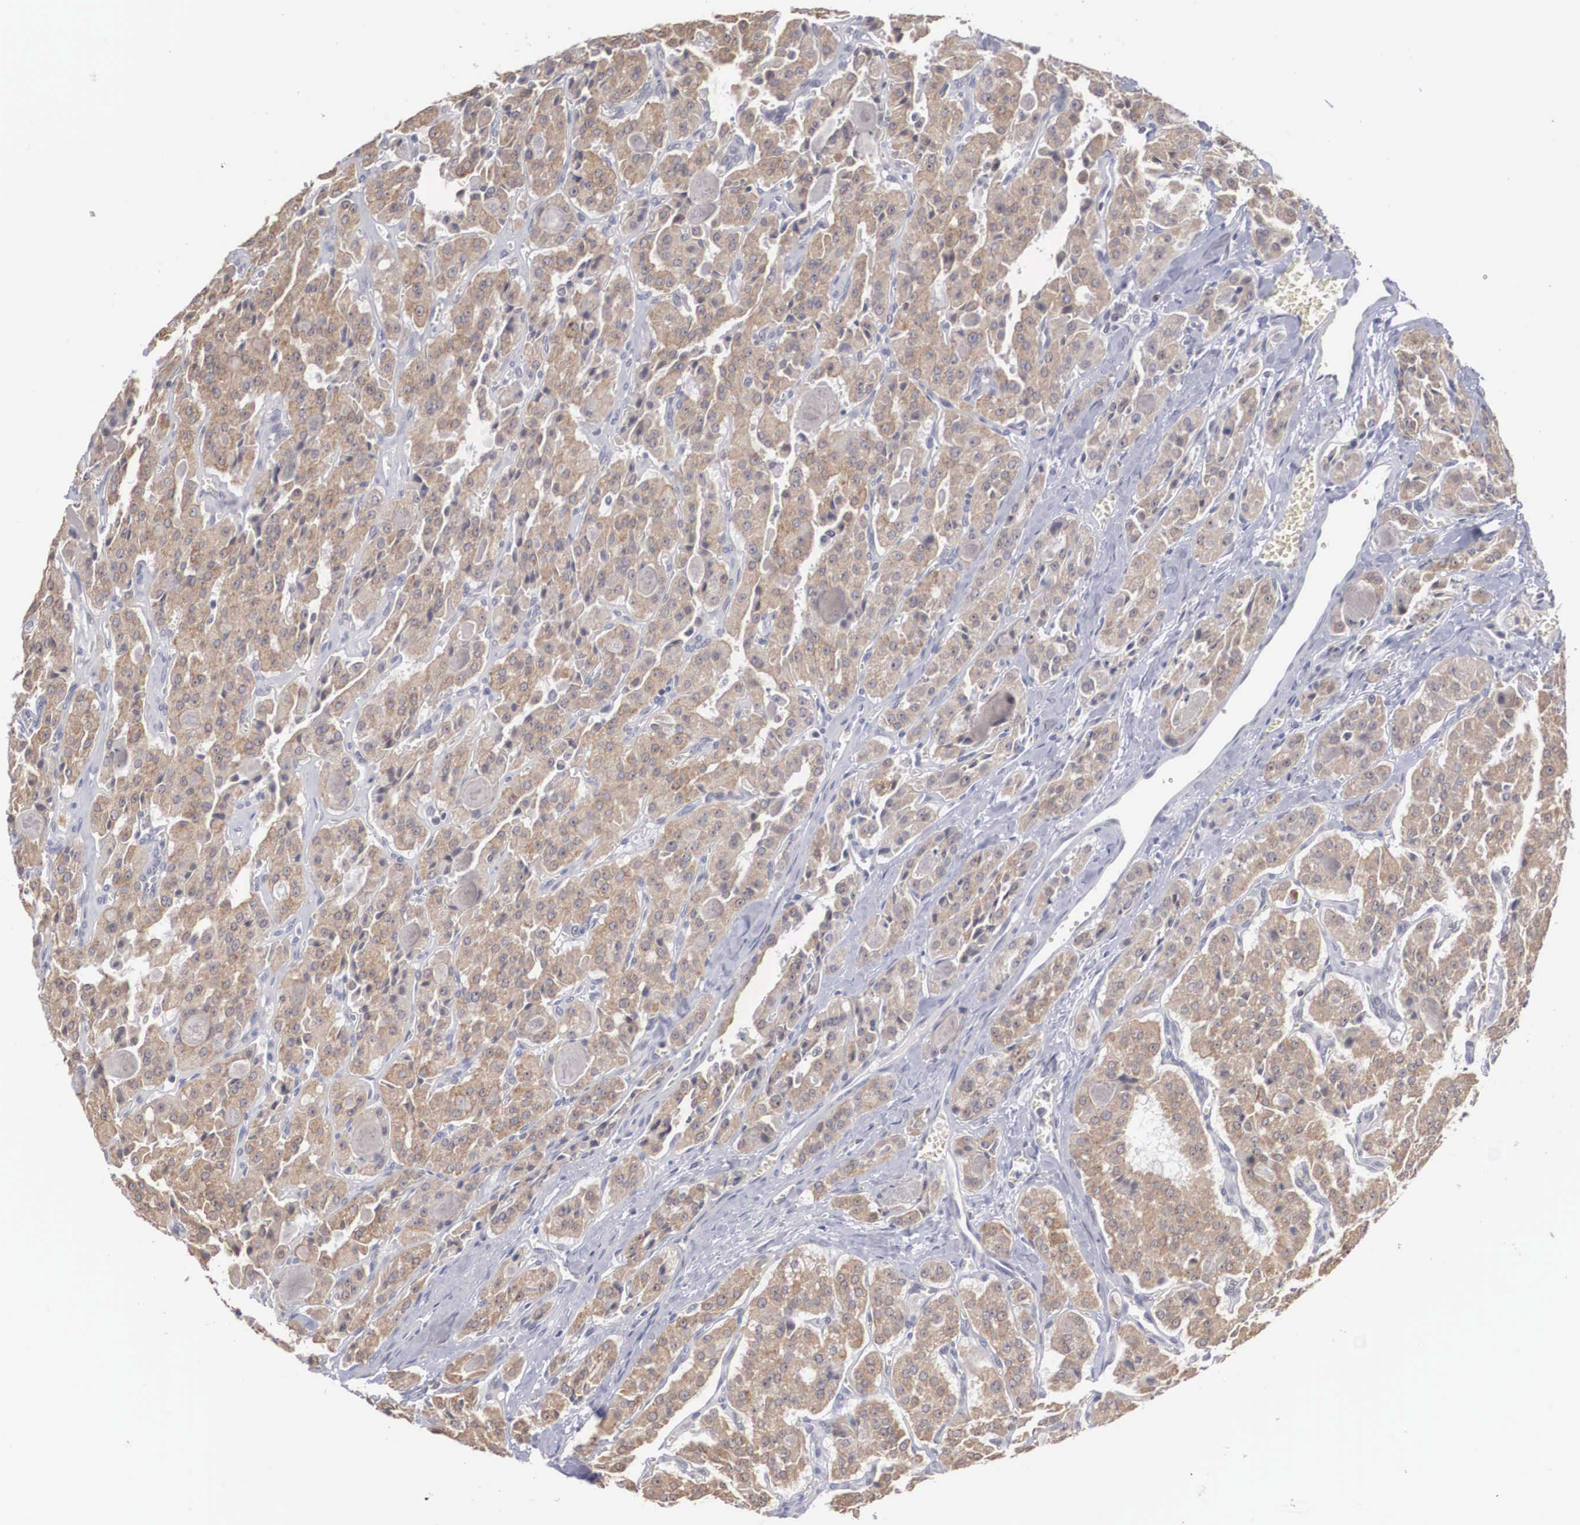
{"staining": {"intensity": "weak", "quantity": "25%-75%", "location": "cytoplasmic/membranous"}, "tissue": "thyroid cancer", "cell_type": "Tumor cells", "image_type": "cancer", "snomed": [{"axis": "morphology", "description": "Carcinoma, NOS"}, {"axis": "topography", "description": "Thyroid gland"}], "caption": "Immunohistochemical staining of human carcinoma (thyroid) demonstrates weak cytoplasmic/membranous protein expression in approximately 25%-75% of tumor cells.", "gene": "WDR89", "patient": {"sex": "male", "age": 76}}